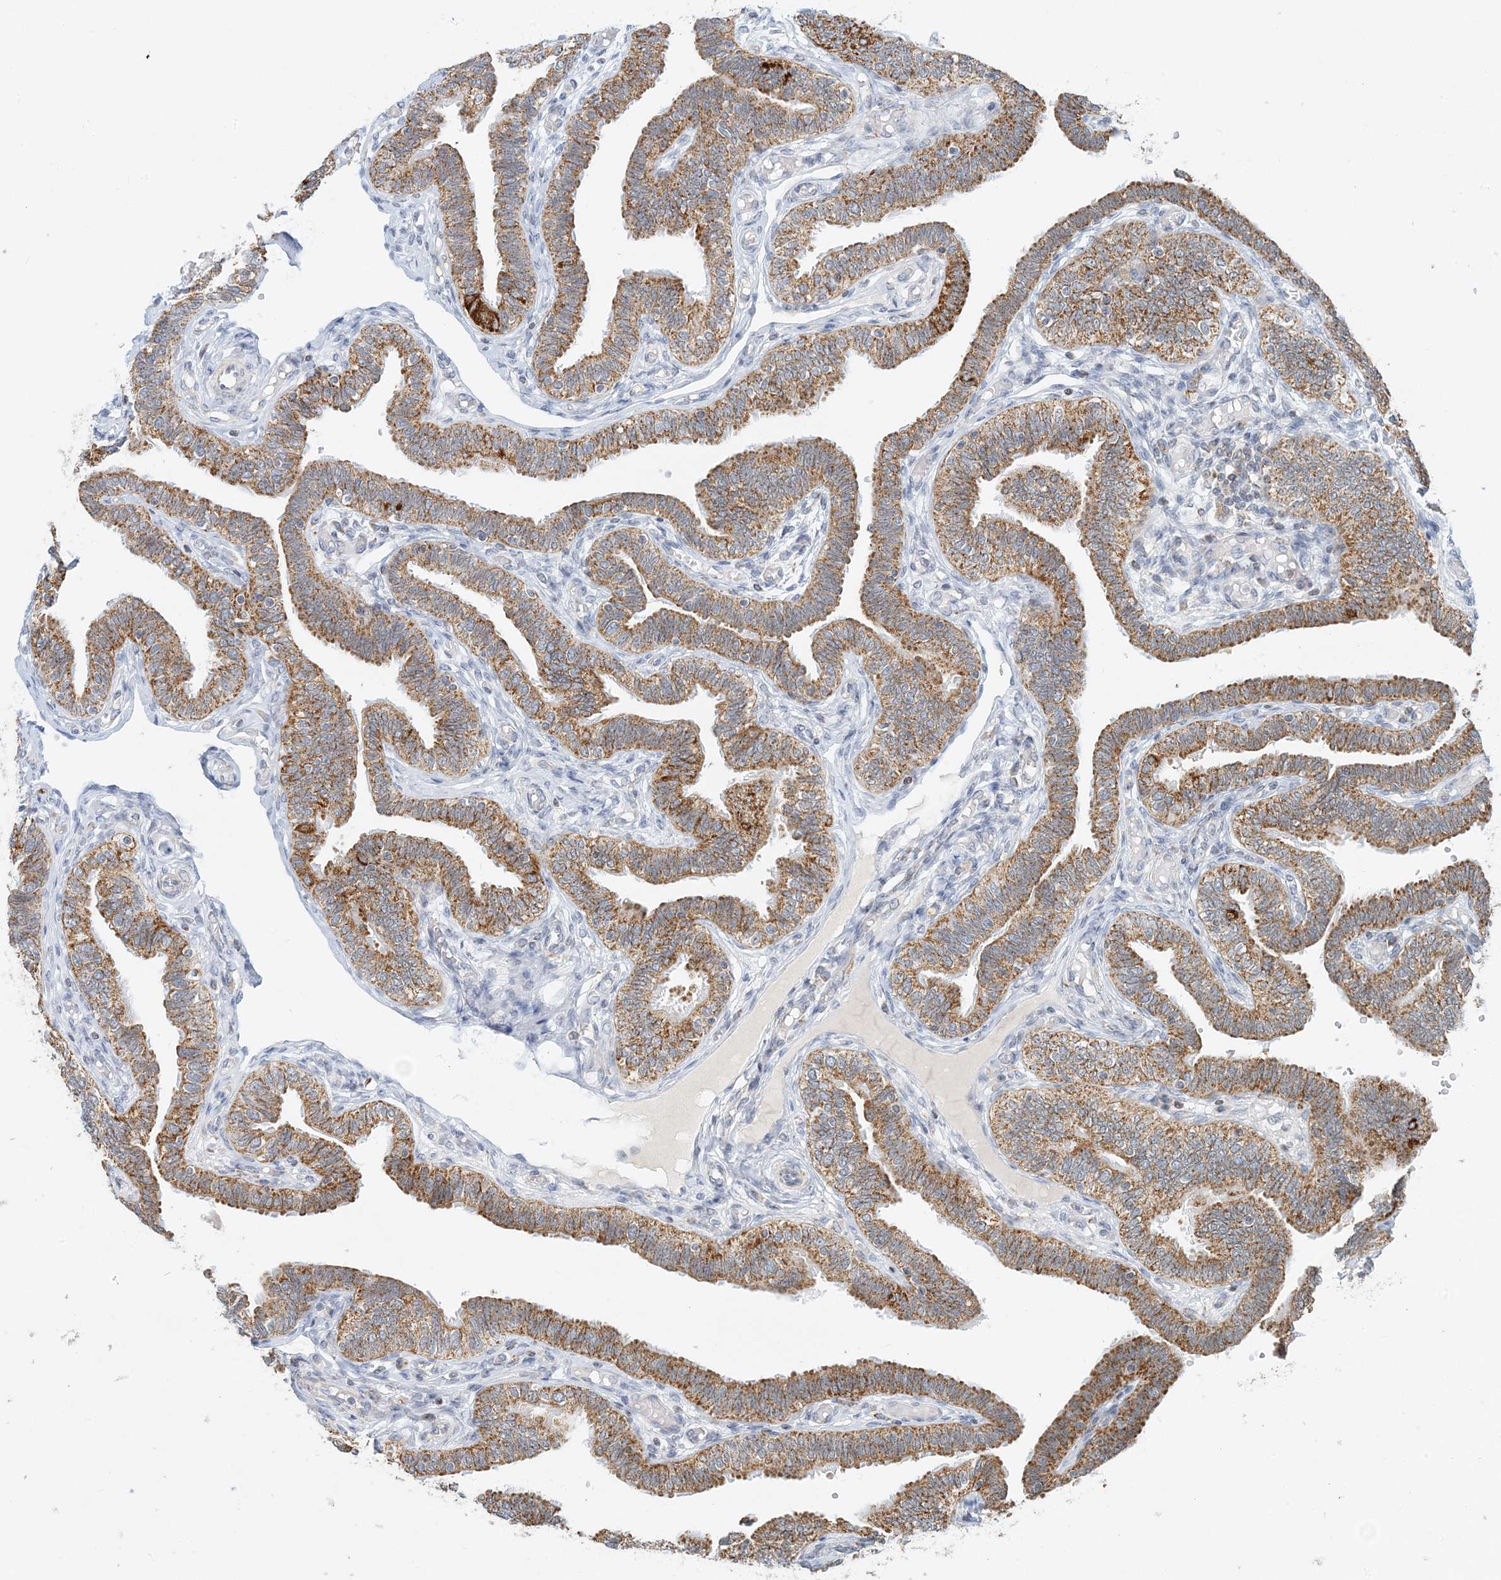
{"staining": {"intensity": "strong", "quantity": ">75%", "location": "cytoplasmic/membranous"}, "tissue": "fallopian tube", "cell_type": "Glandular cells", "image_type": "normal", "snomed": [{"axis": "morphology", "description": "Normal tissue, NOS"}, {"axis": "topography", "description": "Fallopian tube"}], "caption": "Strong cytoplasmic/membranous expression for a protein is seen in about >75% of glandular cells of normal fallopian tube using immunohistochemistry (IHC).", "gene": "BDH1", "patient": {"sex": "female", "age": 39}}